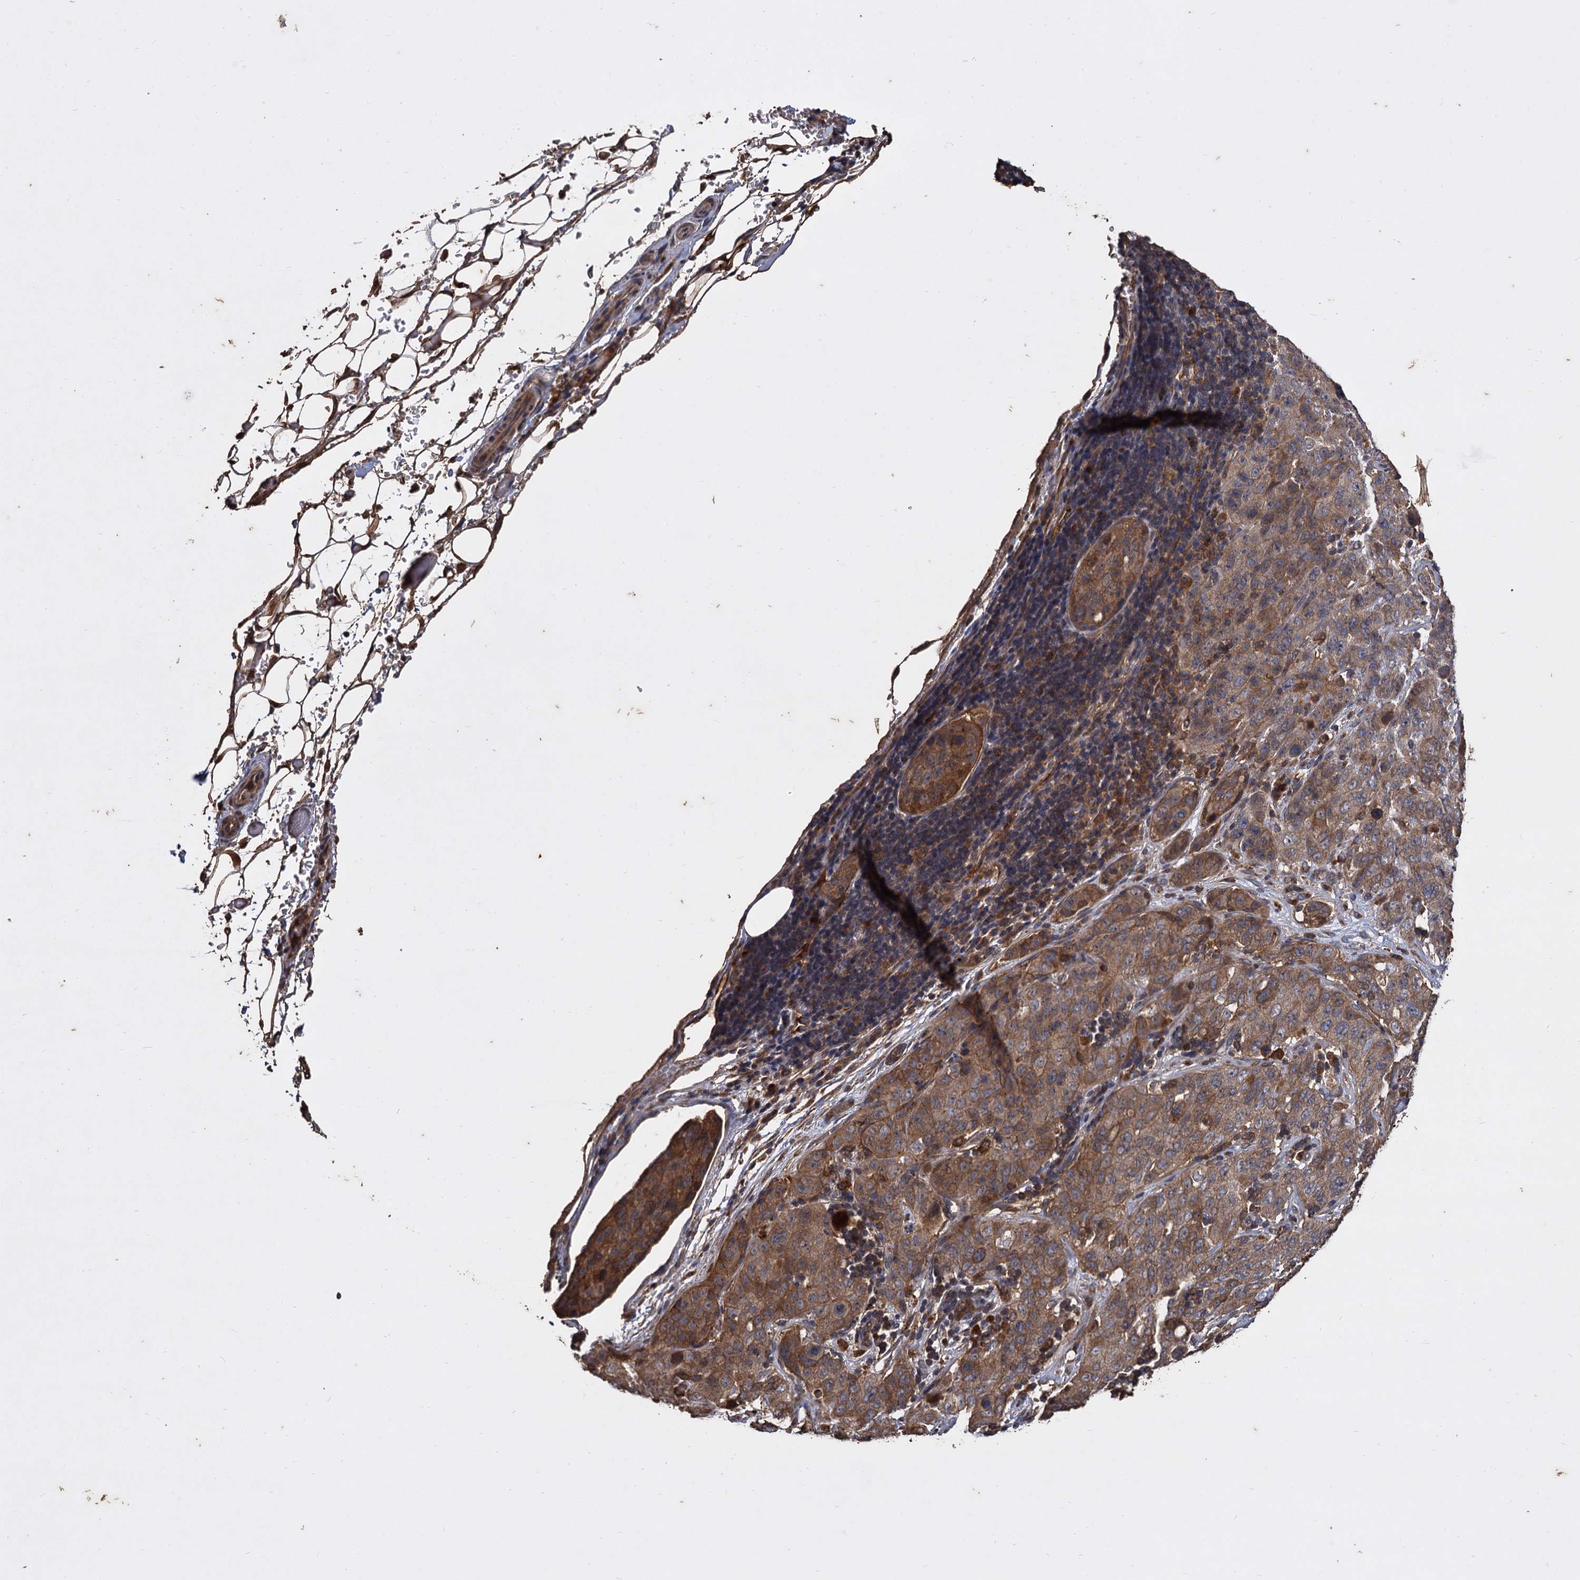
{"staining": {"intensity": "moderate", "quantity": ">75%", "location": "cytoplasmic/membranous"}, "tissue": "stomach cancer", "cell_type": "Tumor cells", "image_type": "cancer", "snomed": [{"axis": "morphology", "description": "Normal tissue, NOS"}, {"axis": "morphology", "description": "Adenocarcinoma, NOS"}, {"axis": "topography", "description": "Lymph node"}, {"axis": "topography", "description": "Stomach"}], "caption": "Immunohistochemical staining of human stomach cancer displays medium levels of moderate cytoplasmic/membranous positivity in about >75% of tumor cells. Using DAB (brown) and hematoxylin (blue) stains, captured at high magnification using brightfield microscopy.", "gene": "GCLC", "patient": {"sex": "male", "age": 48}}